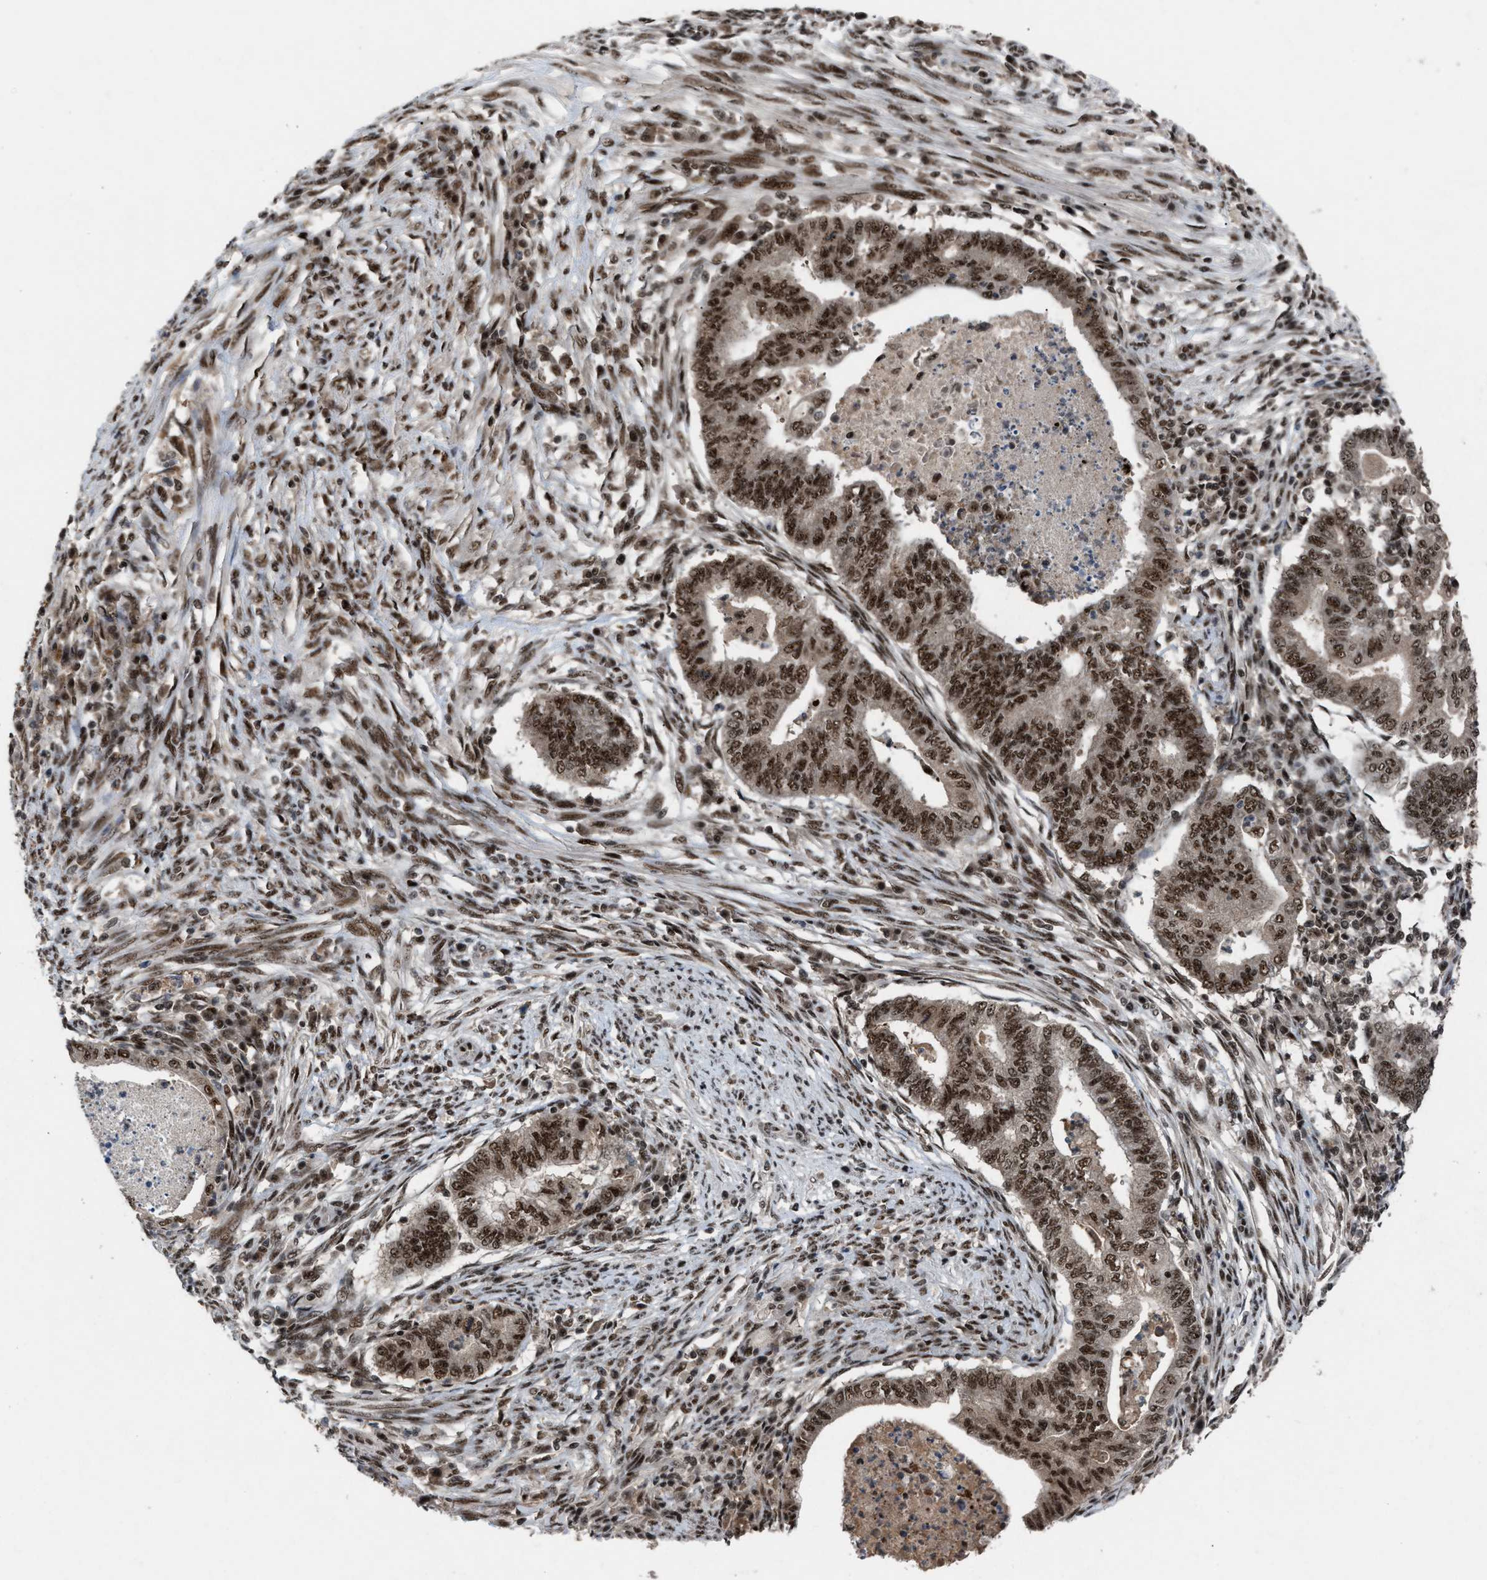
{"staining": {"intensity": "strong", "quantity": ">75%", "location": "nuclear"}, "tissue": "endometrial cancer", "cell_type": "Tumor cells", "image_type": "cancer", "snomed": [{"axis": "morphology", "description": "Polyp, NOS"}, {"axis": "morphology", "description": "Adenocarcinoma, NOS"}, {"axis": "morphology", "description": "Adenoma, NOS"}, {"axis": "topography", "description": "Endometrium"}], "caption": "Endometrial adenoma stained with immunohistochemistry demonstrates strong nuclear staining in approximately >75% of tumor cells. The protein is shown in brown color, while the nuclei are stained blue.", "gene": "PRPF4", "patient": {"sex": "female", "age": 79}}